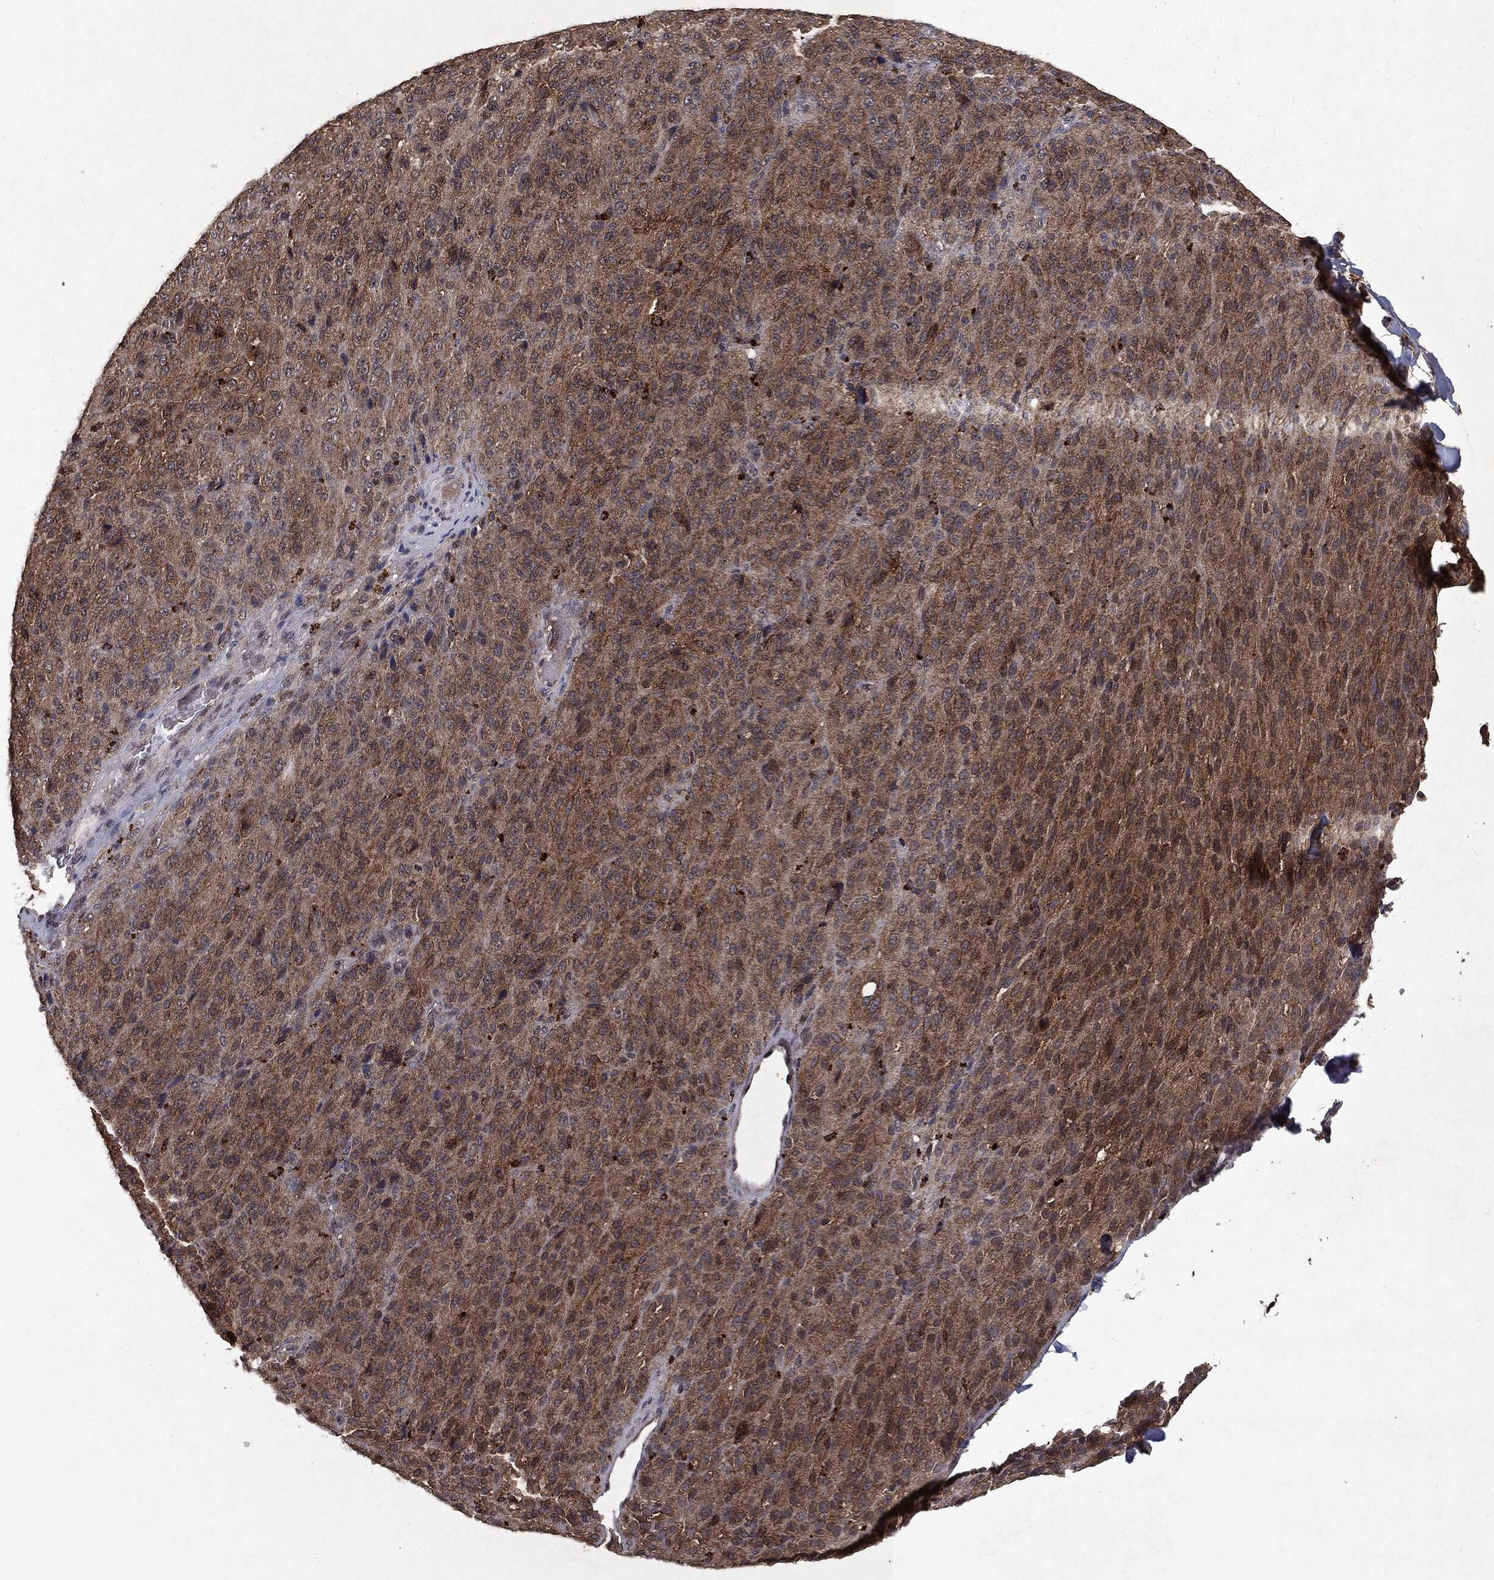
{"staining": {"intensity": "moderate", "quantity": "25%-75%", "location": "cytoplasmic/membranous"}, "tissue": "melanoma", "cell_type": "Tumor cells", "image_type": "cancer", "snomed": [{"axis": "morphology", "description": "Malignant melanoma, Metastatic site"}, {"axis": "topography", "description": "Brain"}], "caption": "Melanoma stained for a protein (brown) shows moderate cytoplasmic/membranous positive positivity in approximately 25%-75% of tumor cells.", "gene": "MTOR", "patient": {"sex": "female", "age": 56}}